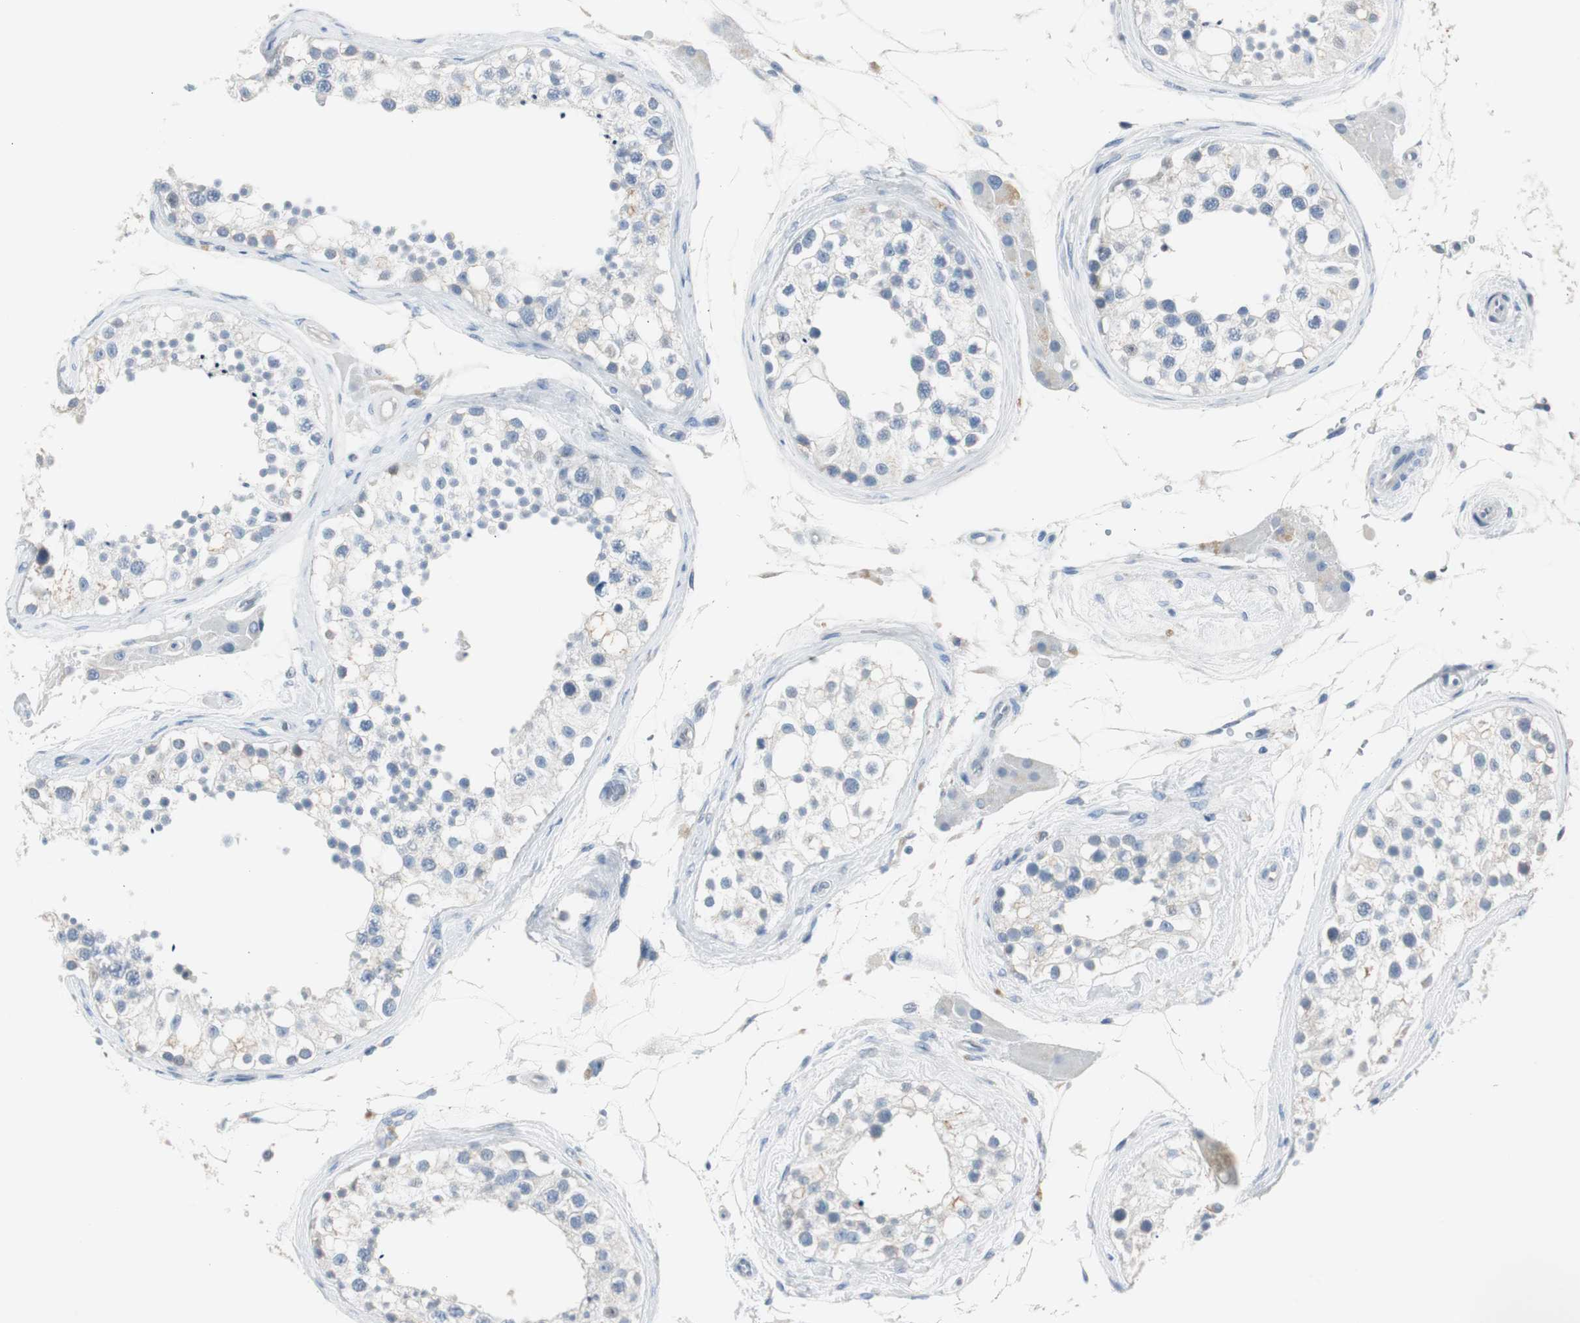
{"staining": {"intensity": "negative", "quantity": "none", "location": "none"}, "tissue": "testis", "cell_type": "Cells in seminiferous ducts", "image_type": "normal", "snomed": [{"axis": "morphology", "description": "Normal tissue, NOS"}, {"axis": "topography", "description": "Testis"}], "caption": "DAB immunohistochemical staining of normal testis demonstrates no significant positivity in cells in seminiferous ducts.", "gene": "S100A7A", "patient": {"sex": "male", "age": 68}}